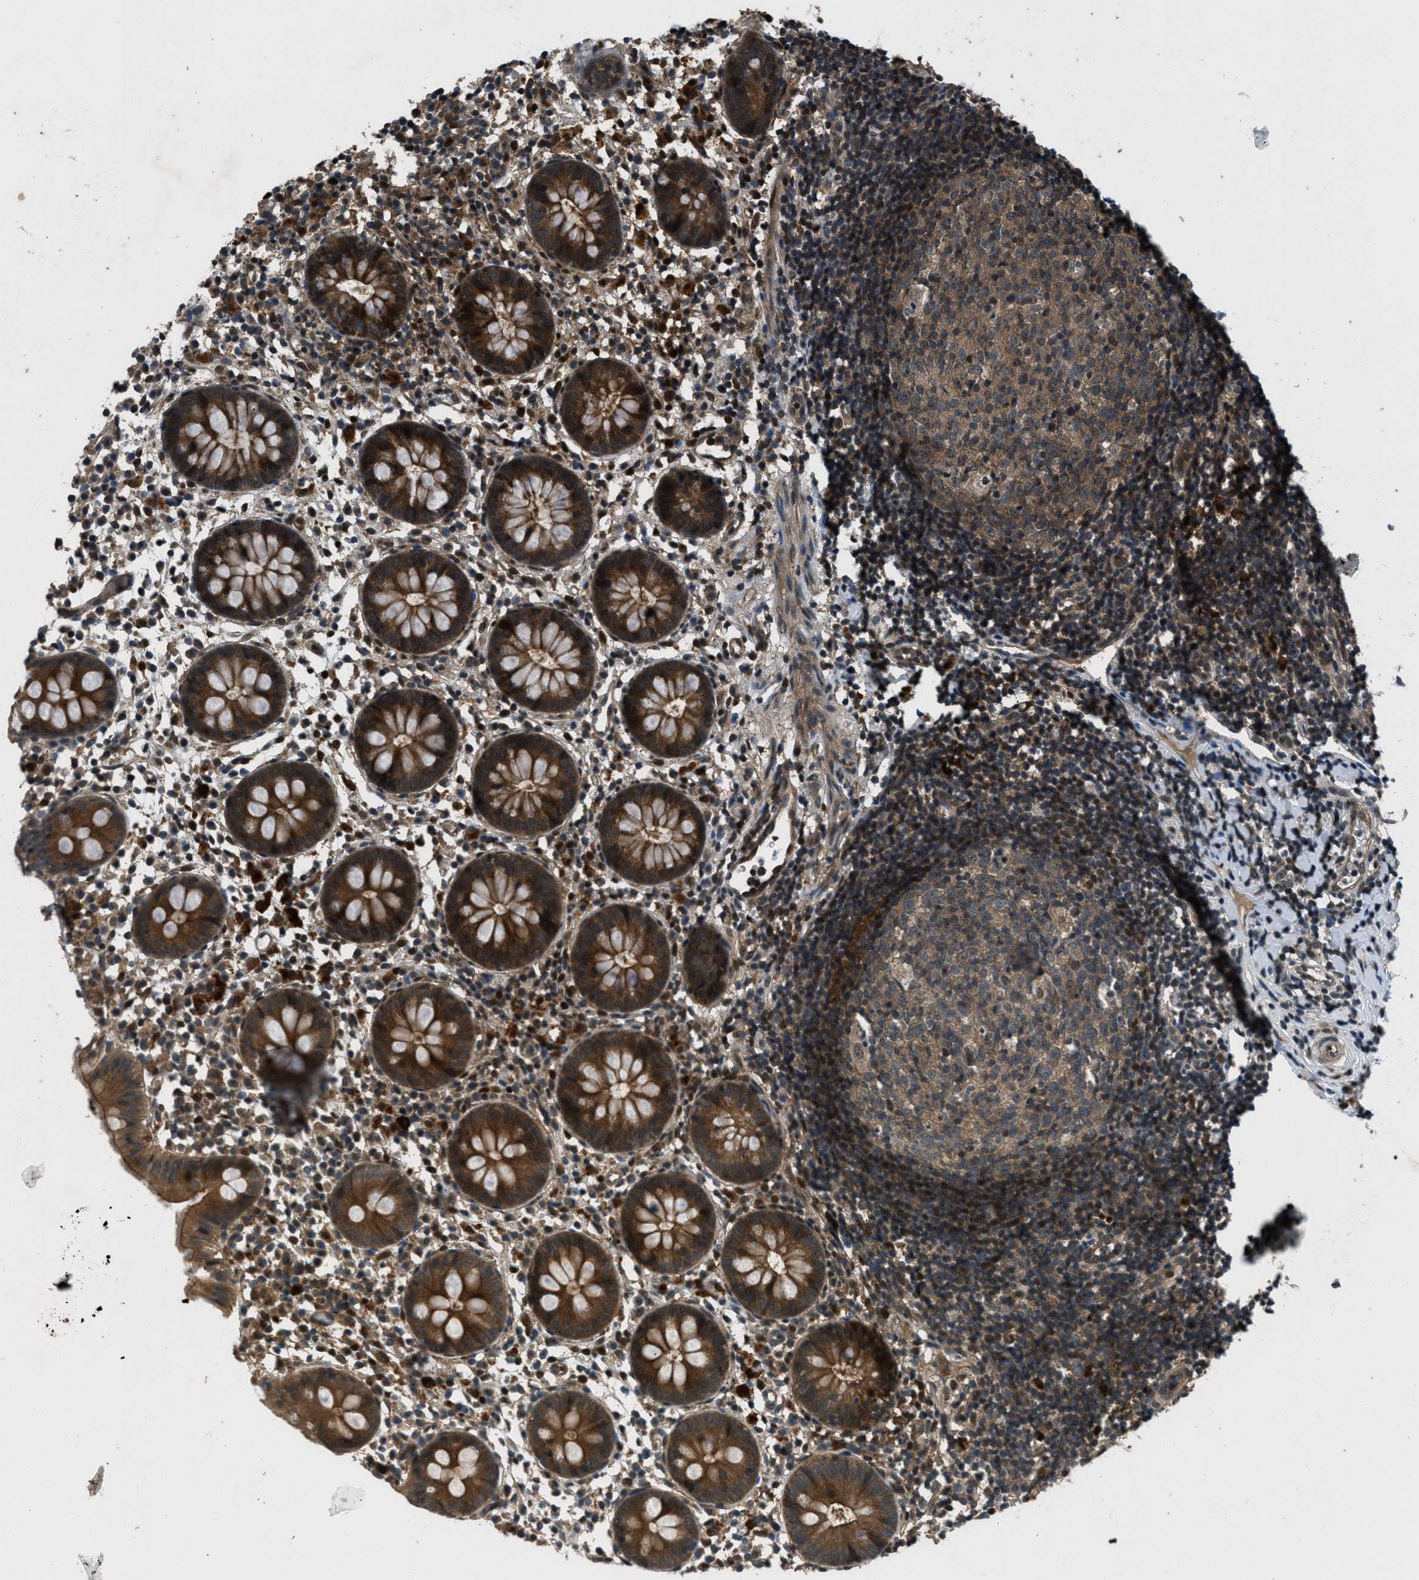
{"staining": {"intensity": "strong", "quantity": ">75%", "location": "cytoplasmic/membranous"}, "tissue": "appendix", "cell_type": "Glandular cells", "image_type": "normal", "snomed": [{"axis": "morphology", "description": "Normal tissue, NOS"}, {"axis": "topography", "description": "Appendix"}], "caption": "IHC of normal appendix demonstrates high levels of strong cytoplasmic/membranous positivity in about >75% of glandular cells.", "gene": "EPSTI1", "patient": {"sex": "female", "age": 20}}